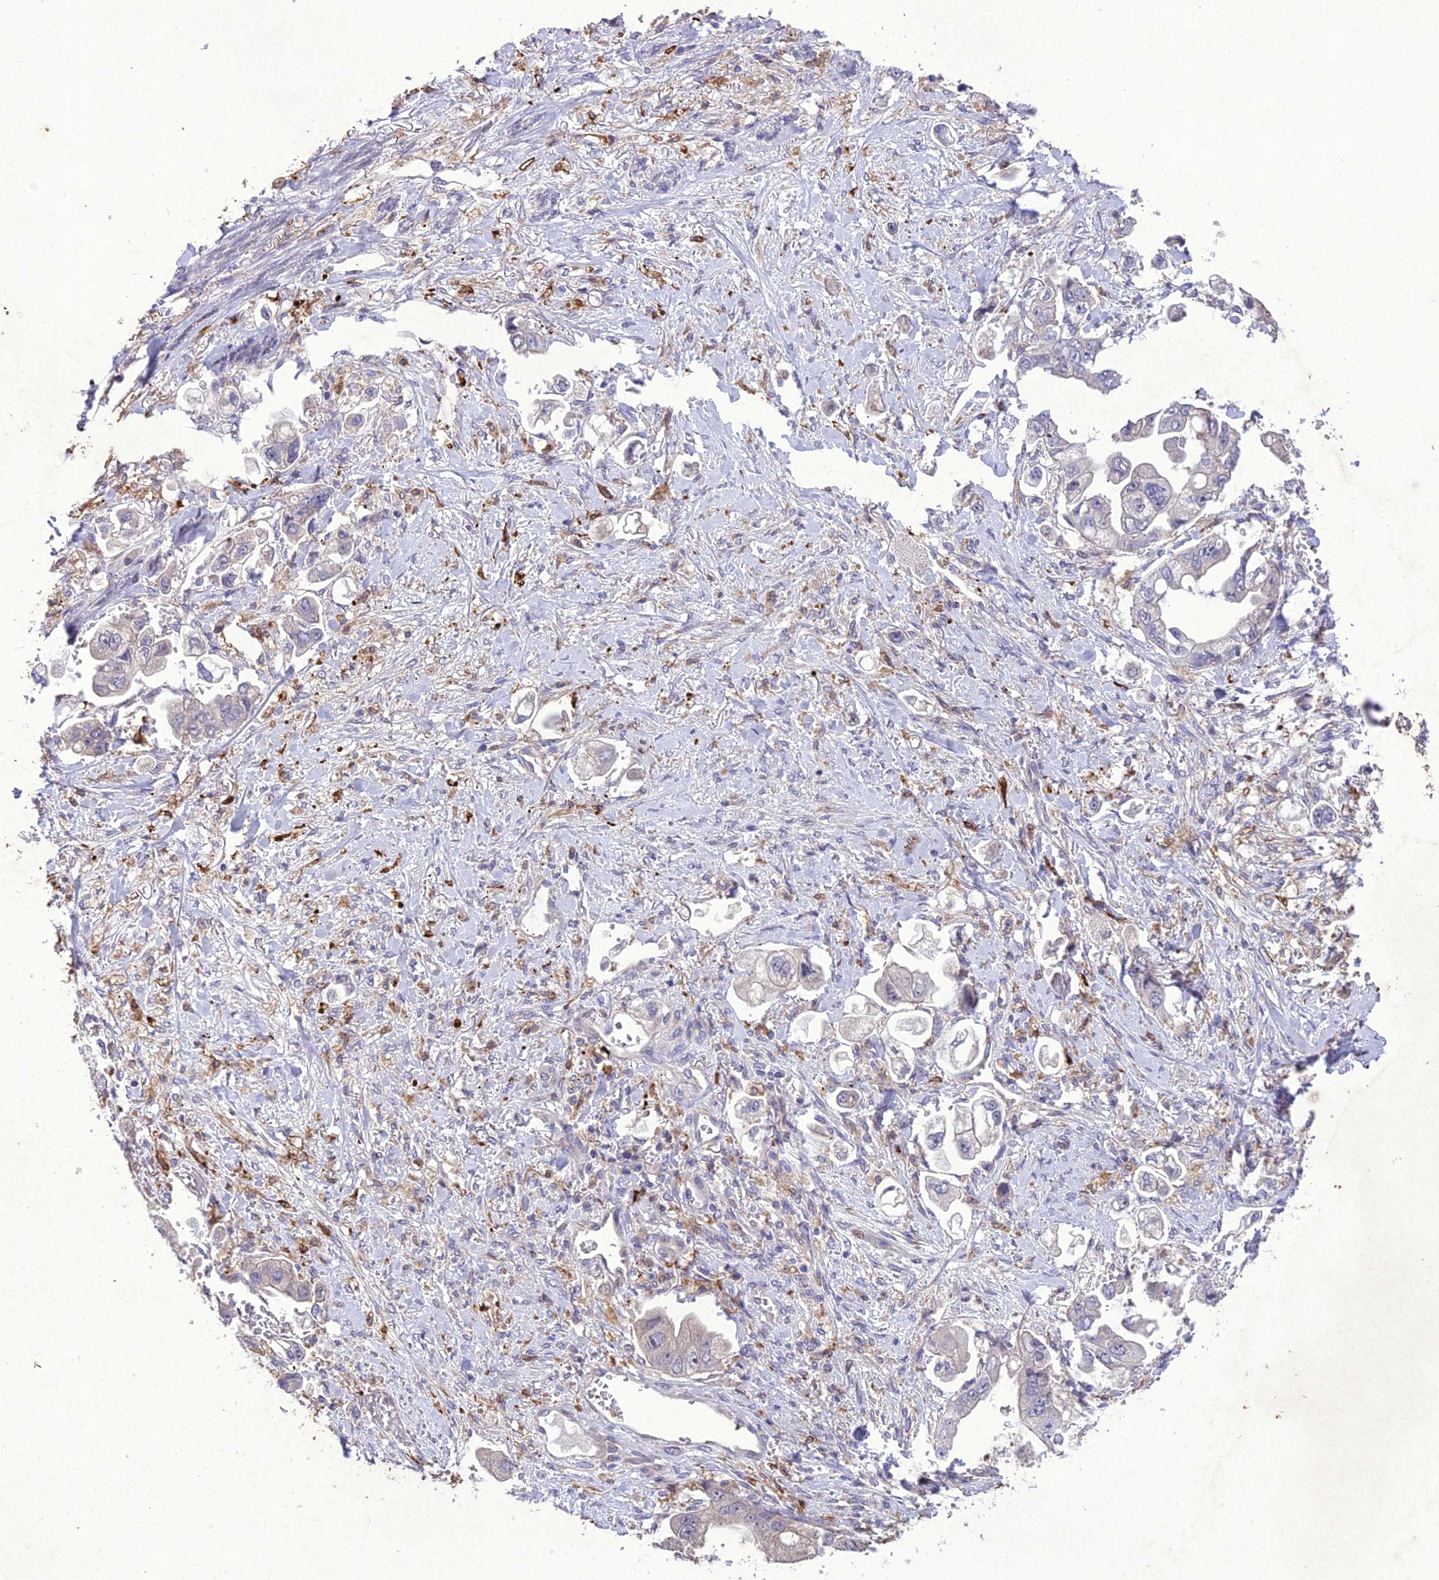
{"staining": {"intensity": "negative", "quantity": "none", "location": "none"}, "tissue": "stomach cancer", "cell_type": "Tumor cells", "image_type": "cancer", "snomed": [{"axis": "morphology", "description": "Adenocarcinoma, NOS"}, {"axis": "topography", "description": "Stomach"}], "caption": "Protein analysis of adenocarcinoma (stomach) exhibits no significant positivity in tumor cells.", "gene": "ANKRD52", "patient": {"sex": "male", "age": 62}}